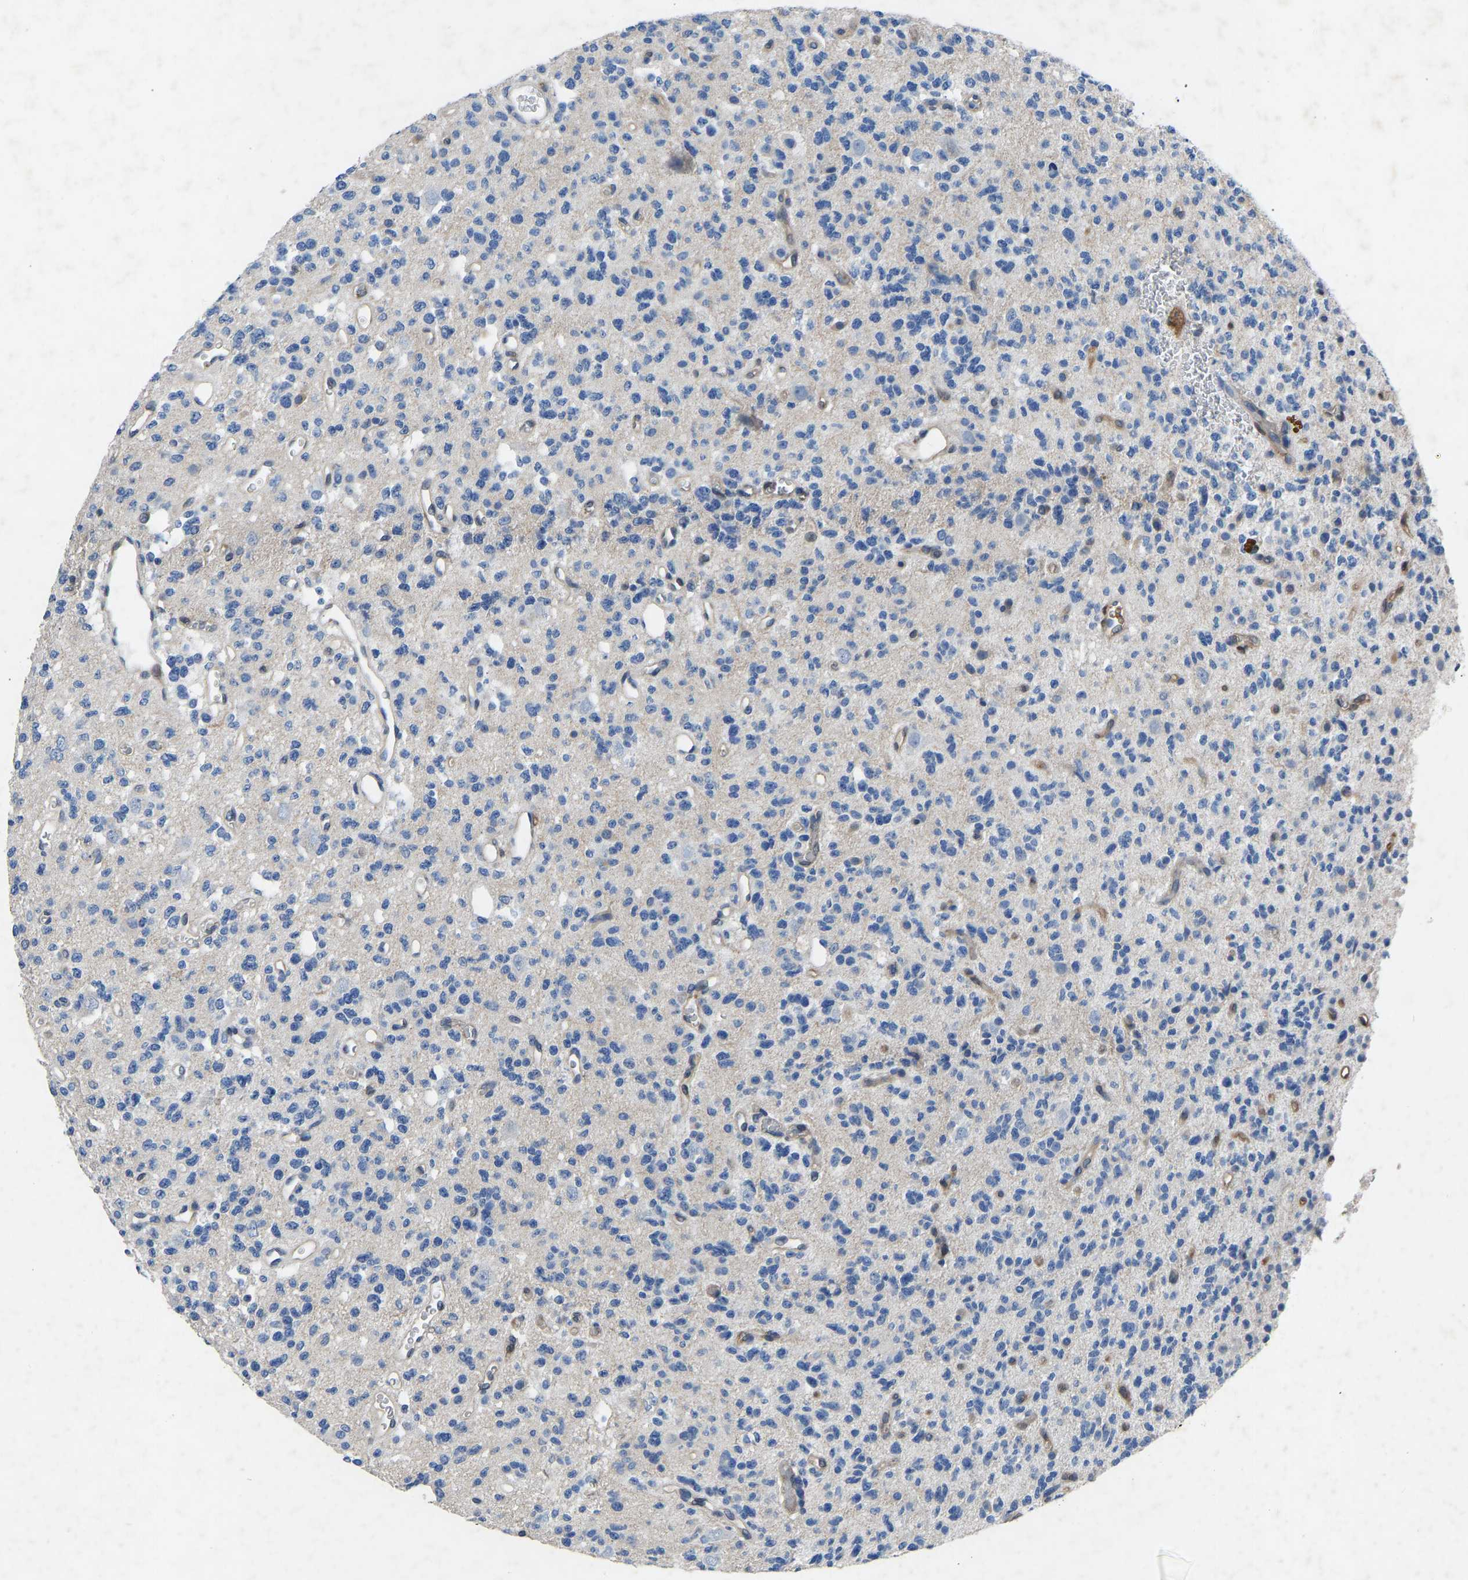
{"staining": {"intensity": "negative", "quantity": "none", "location": "none"}, "tissue": "glioma", "cell_type": "Tumor cells", "image_type": "cancer", "snomed": [{"axis": "morphology", "description": "Glioma, malignant, Low grade"}, {"axis": "topography", "description": "Brain"}], "caption": "High power microscopy photomicrograph of an IHC histopathology image of malignant glioma (low-grade), revealing no significant positivity in tumor cells. (Stains: DAB (3,3'-diaminobenzidine) immunohistochemistry with hematoxylin counter stain, Microscopy: brightfield microscopy at high magnification).", "gene": "RBP1", "patient": {"sex": "male", "age": 38}}